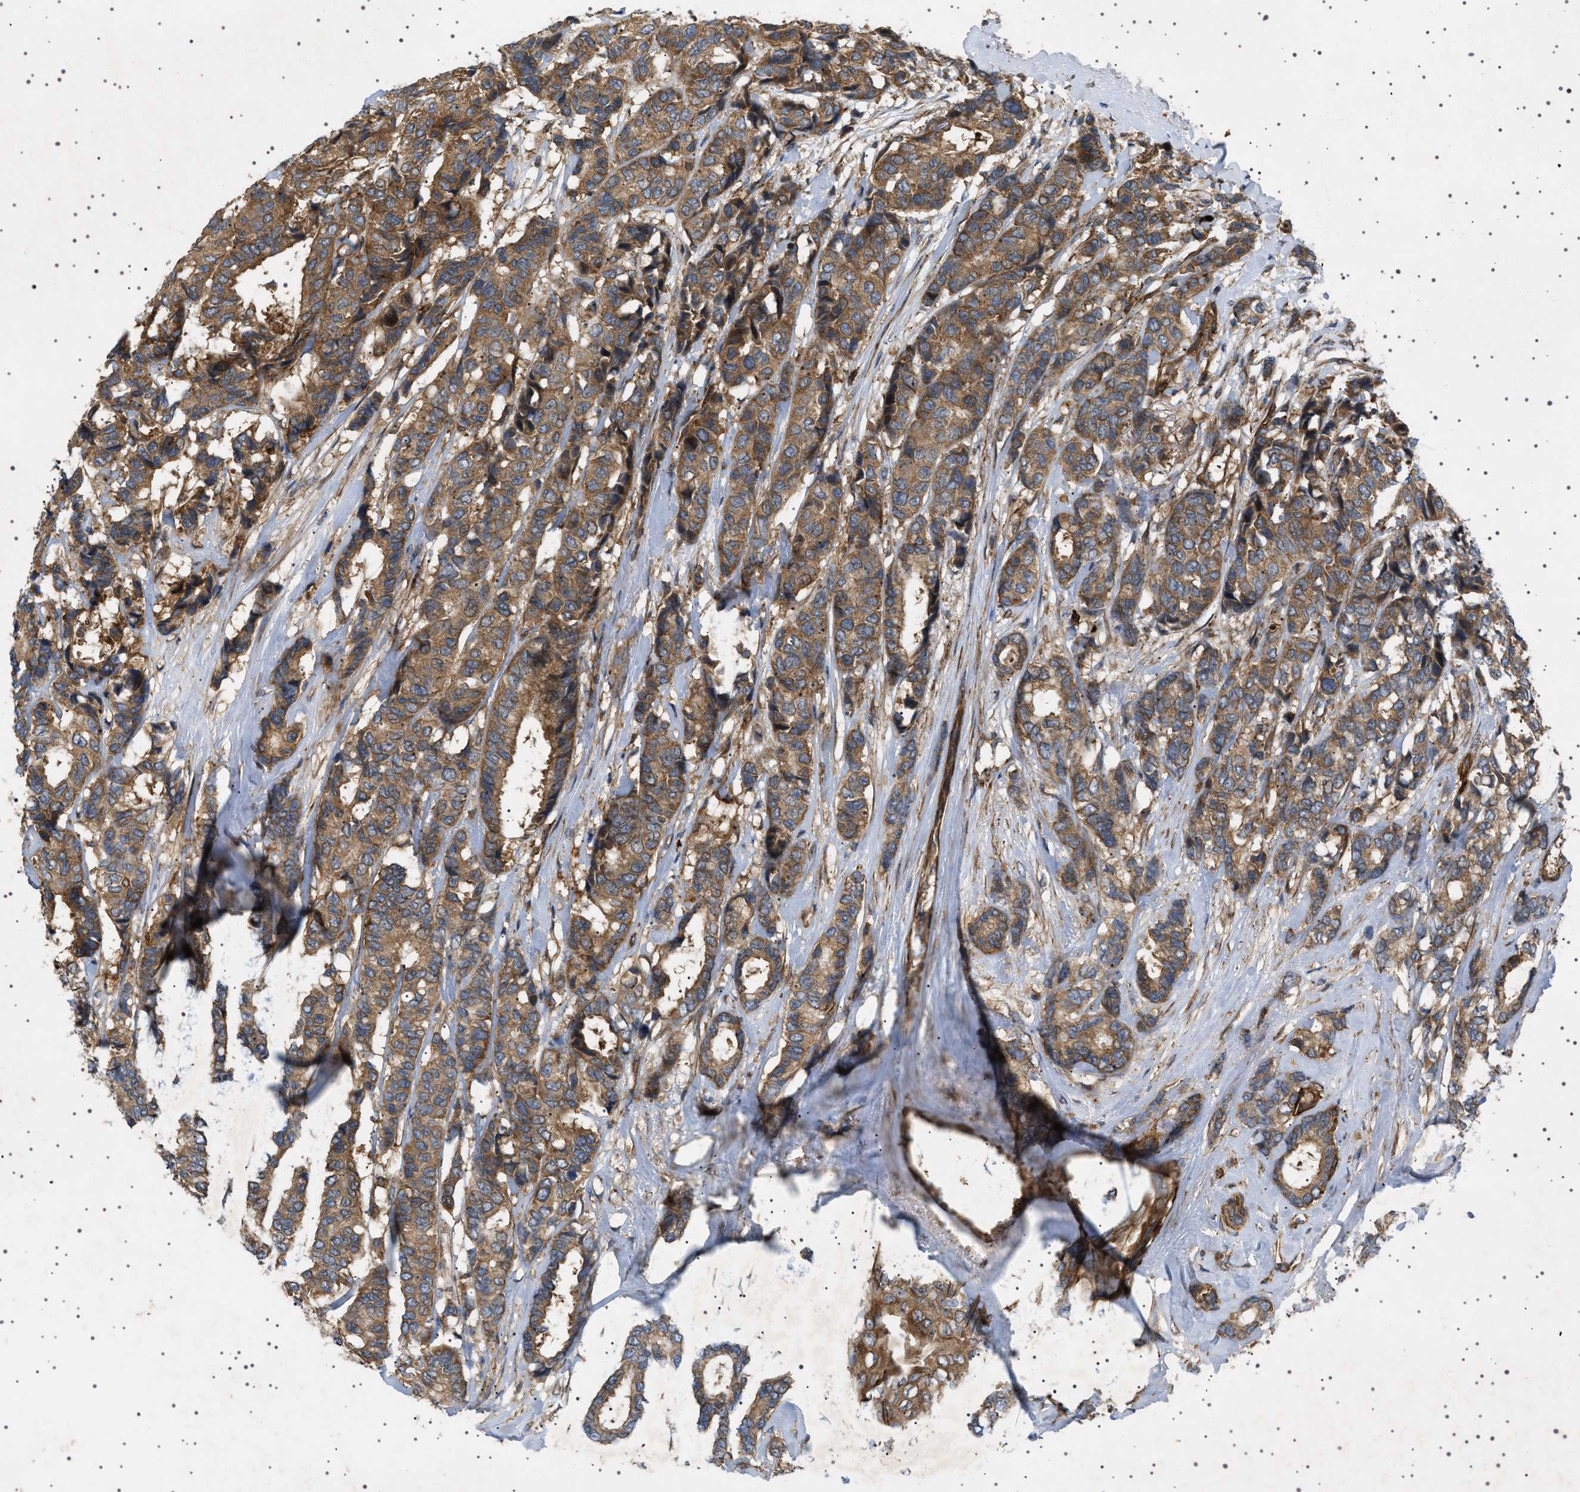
{"staining": {"intensity": "strong", "quantity": ">75%", "location": "cytoplasmic/membranous"}, "tissue": "breast cancer", "cell_type": "Tumor cells", "image_type": "cancer", "snomed": [{"axis": "morphology", "description": "Duct carcinoma"}, {"axis": "topography", "description": "Breast"}], "caption": "IHC histopathology image of human breast invasive ductal carcinoma stained for a protein (brown), which exhibits high levels of strong cytoplasmic/membranous positivity in approximately >75% of tumor cells.", "gene": "CCDC186", "patient": {"sex": "female", "age": 87}}